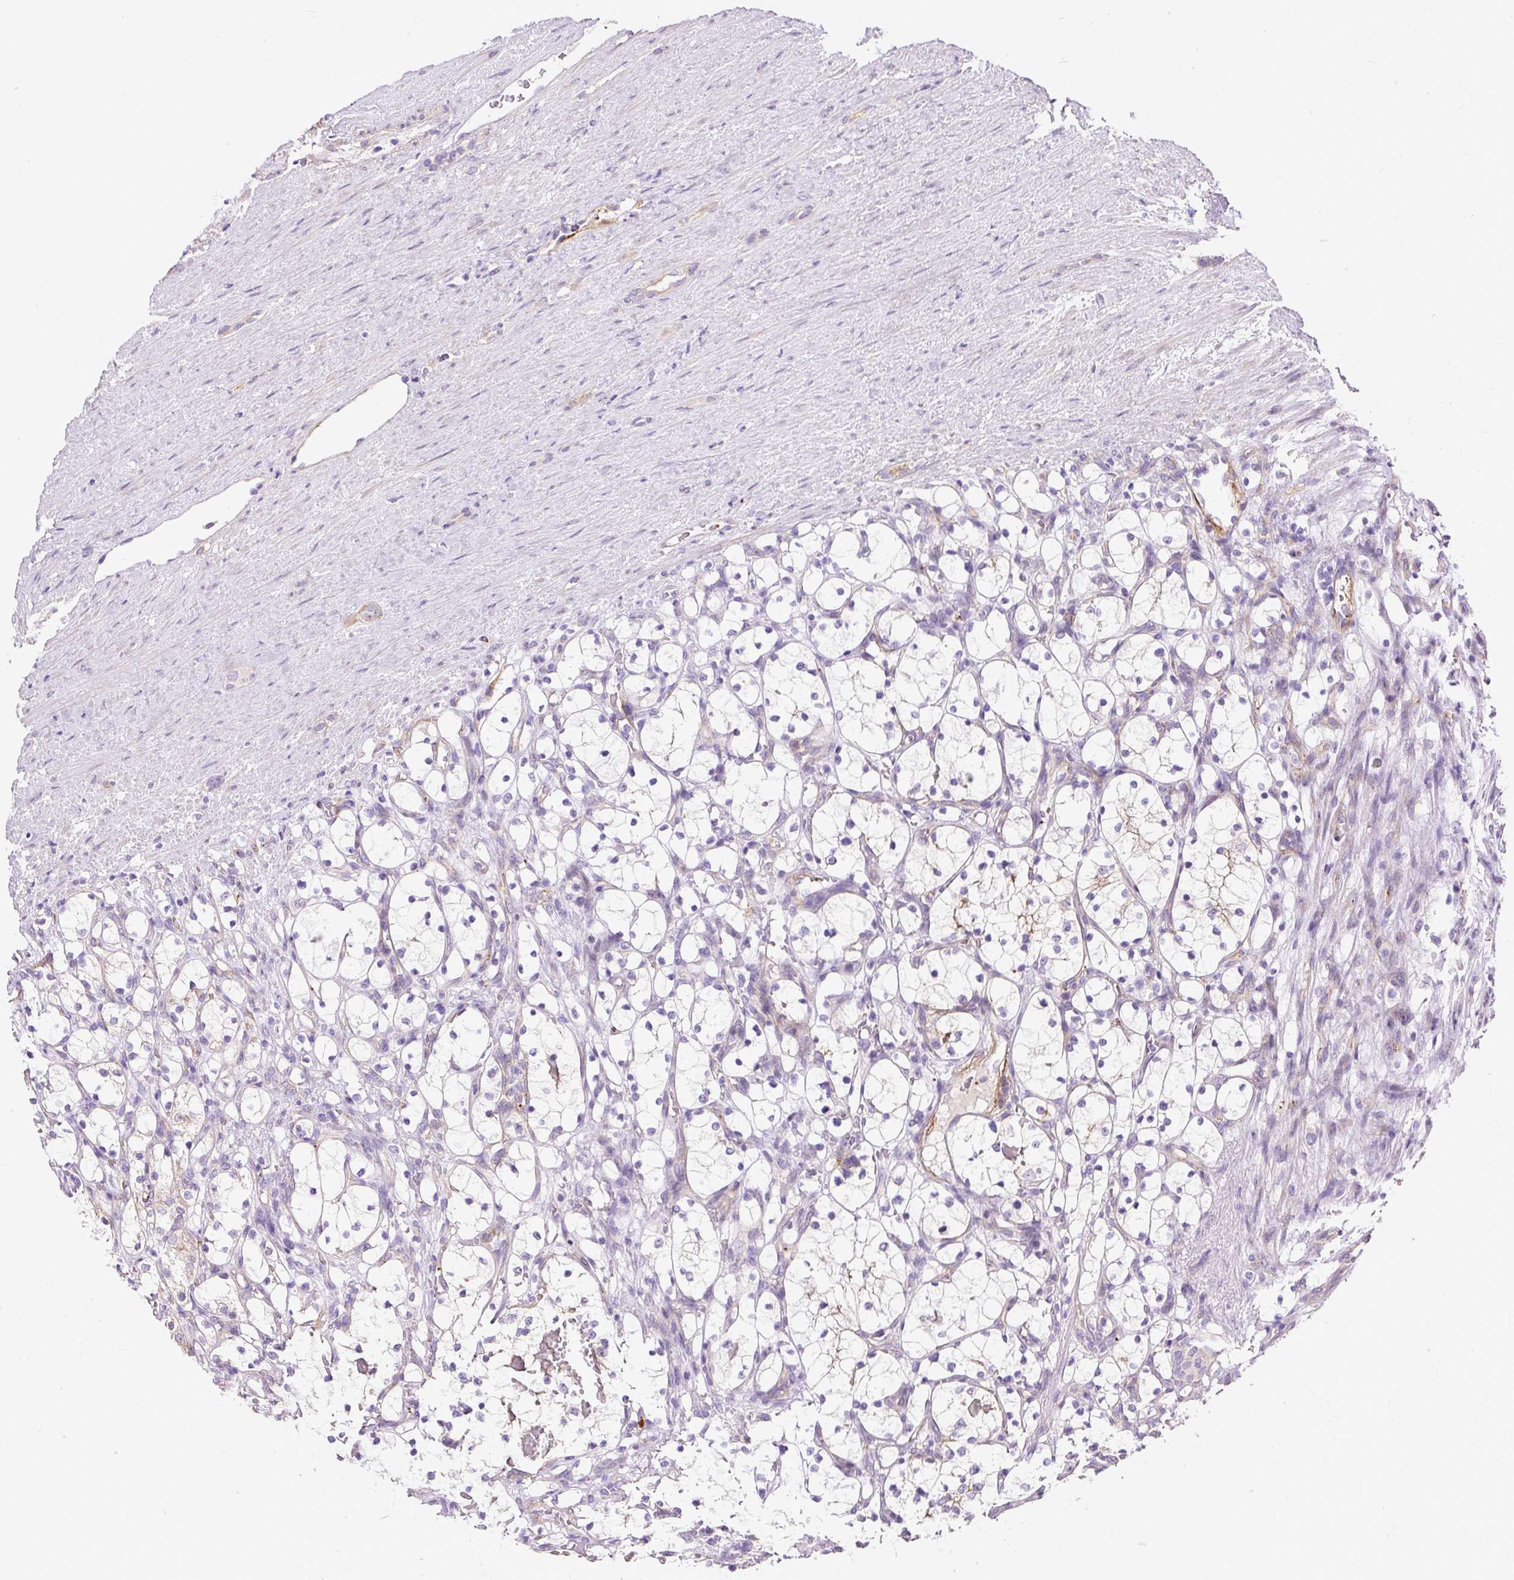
{"staining": {"intensity": "moderate", "quantity": "<25%", "location": "cytoplasmic/membranous"}, "tissue": "renal cancer", "cell_type": "Tumor cells", "image_type": "cancer", "snomed": [{"axis": "morphology", "description": "Adenocarcinoma, NOS"}, {"axis": "topography", "description": "Kidney"}], "caption": "Moderate cytoplasmic/membranous protein staining is appreciated in approximately <25% of tumor cells in adenocarcinoma (renal).", "gene": "MAGEB16", "patient": {"sex": "female", "age": 69}}